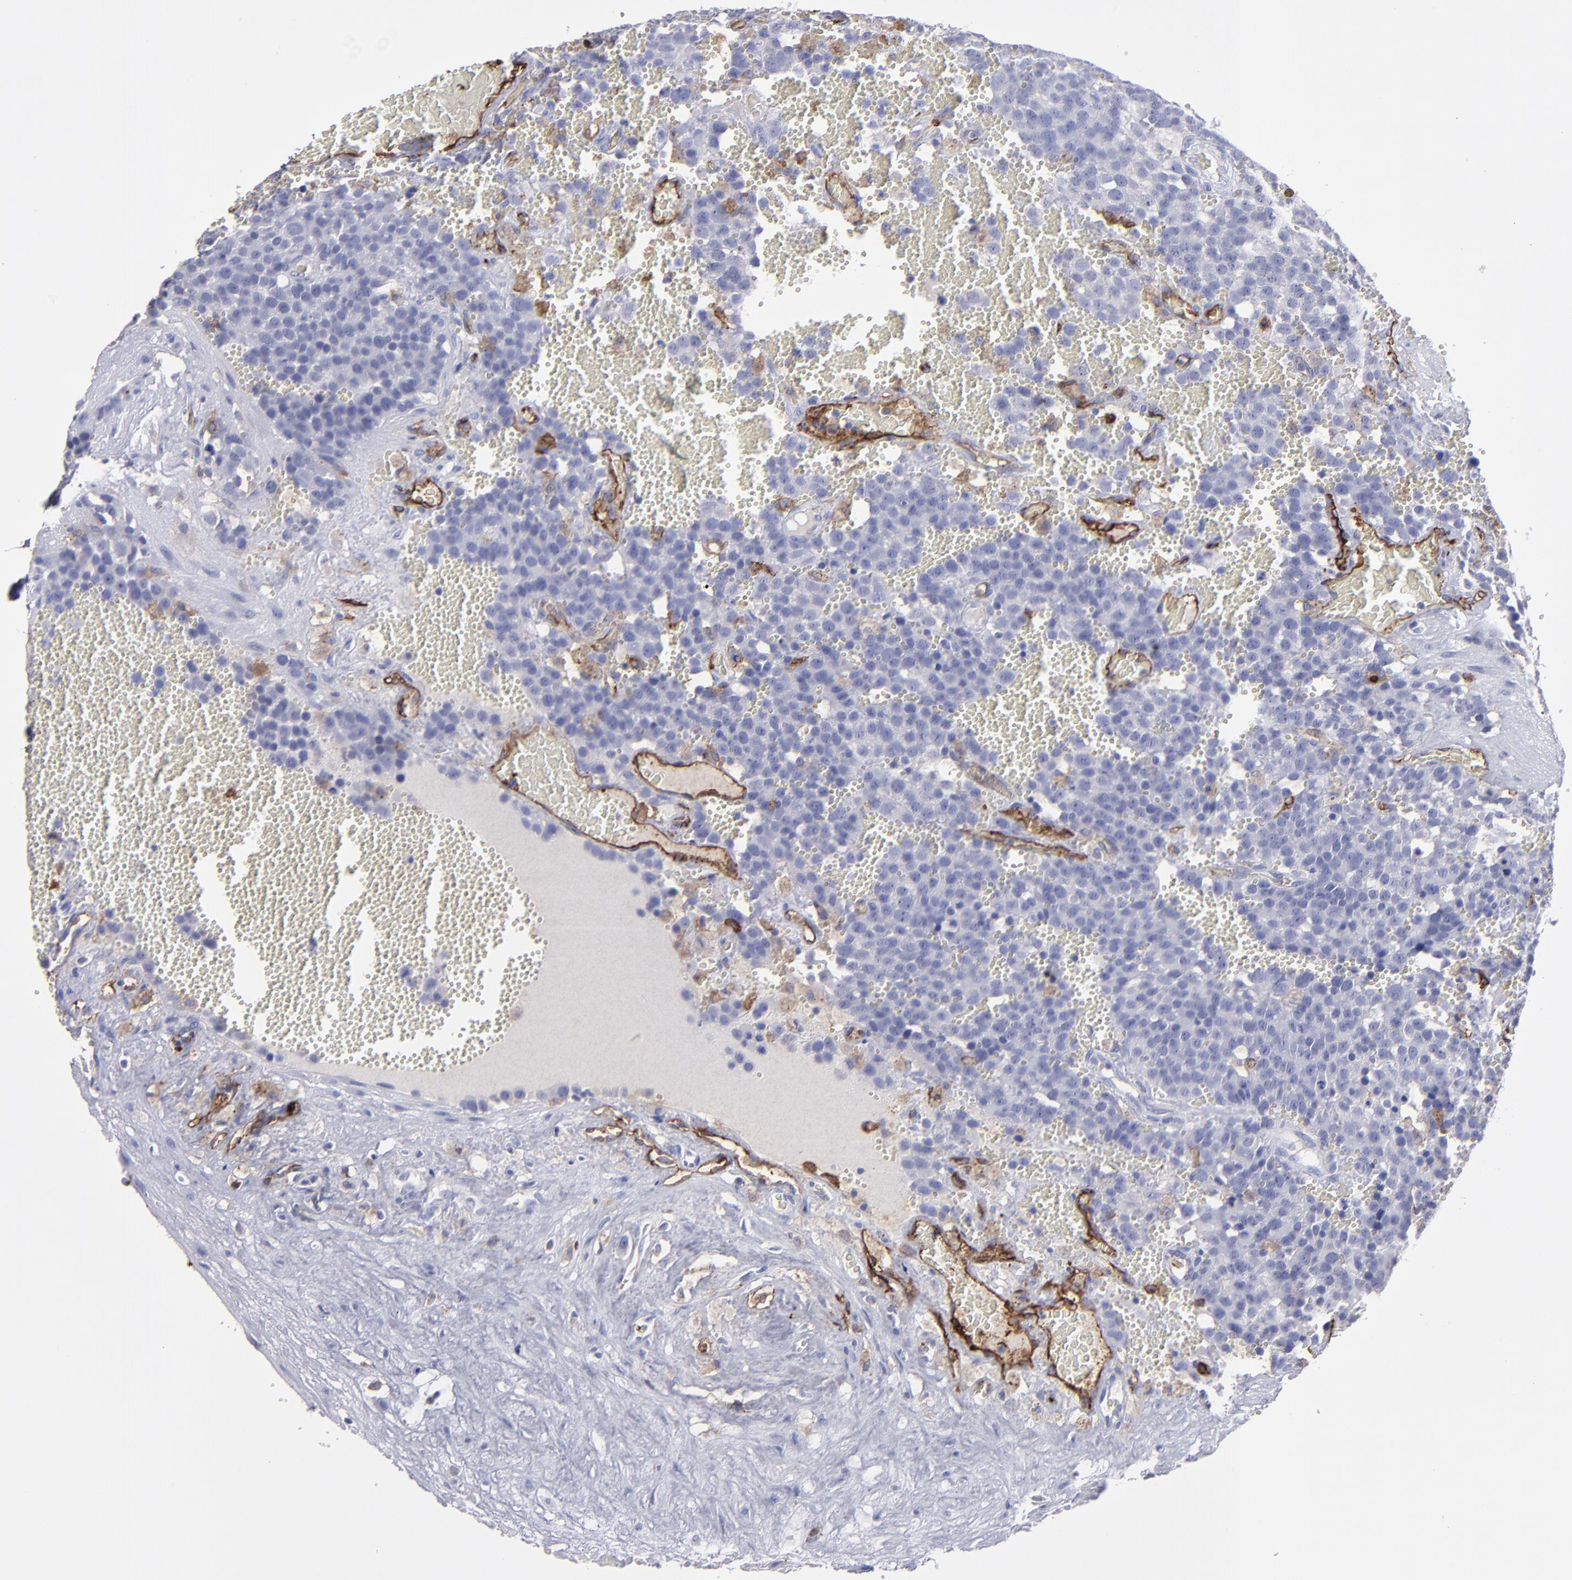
{"staining": {"intensity": "negative", "quantity": "none", "location": "none"}, "tissue": "testis cancer", "cell_type": "Tumor cells", "image_type": "cancer", "snomed": [{"axis": "morphology", "description": "Seminoma, NOS"}, {"axis": "topography", "description": "Testis"}], "caption": "This is an IHC micrograph of testis cancer (seminoma). There is no staining in tumor cells.", "gene": "CD36", "patient": {"sex": "male", "age": 71}}